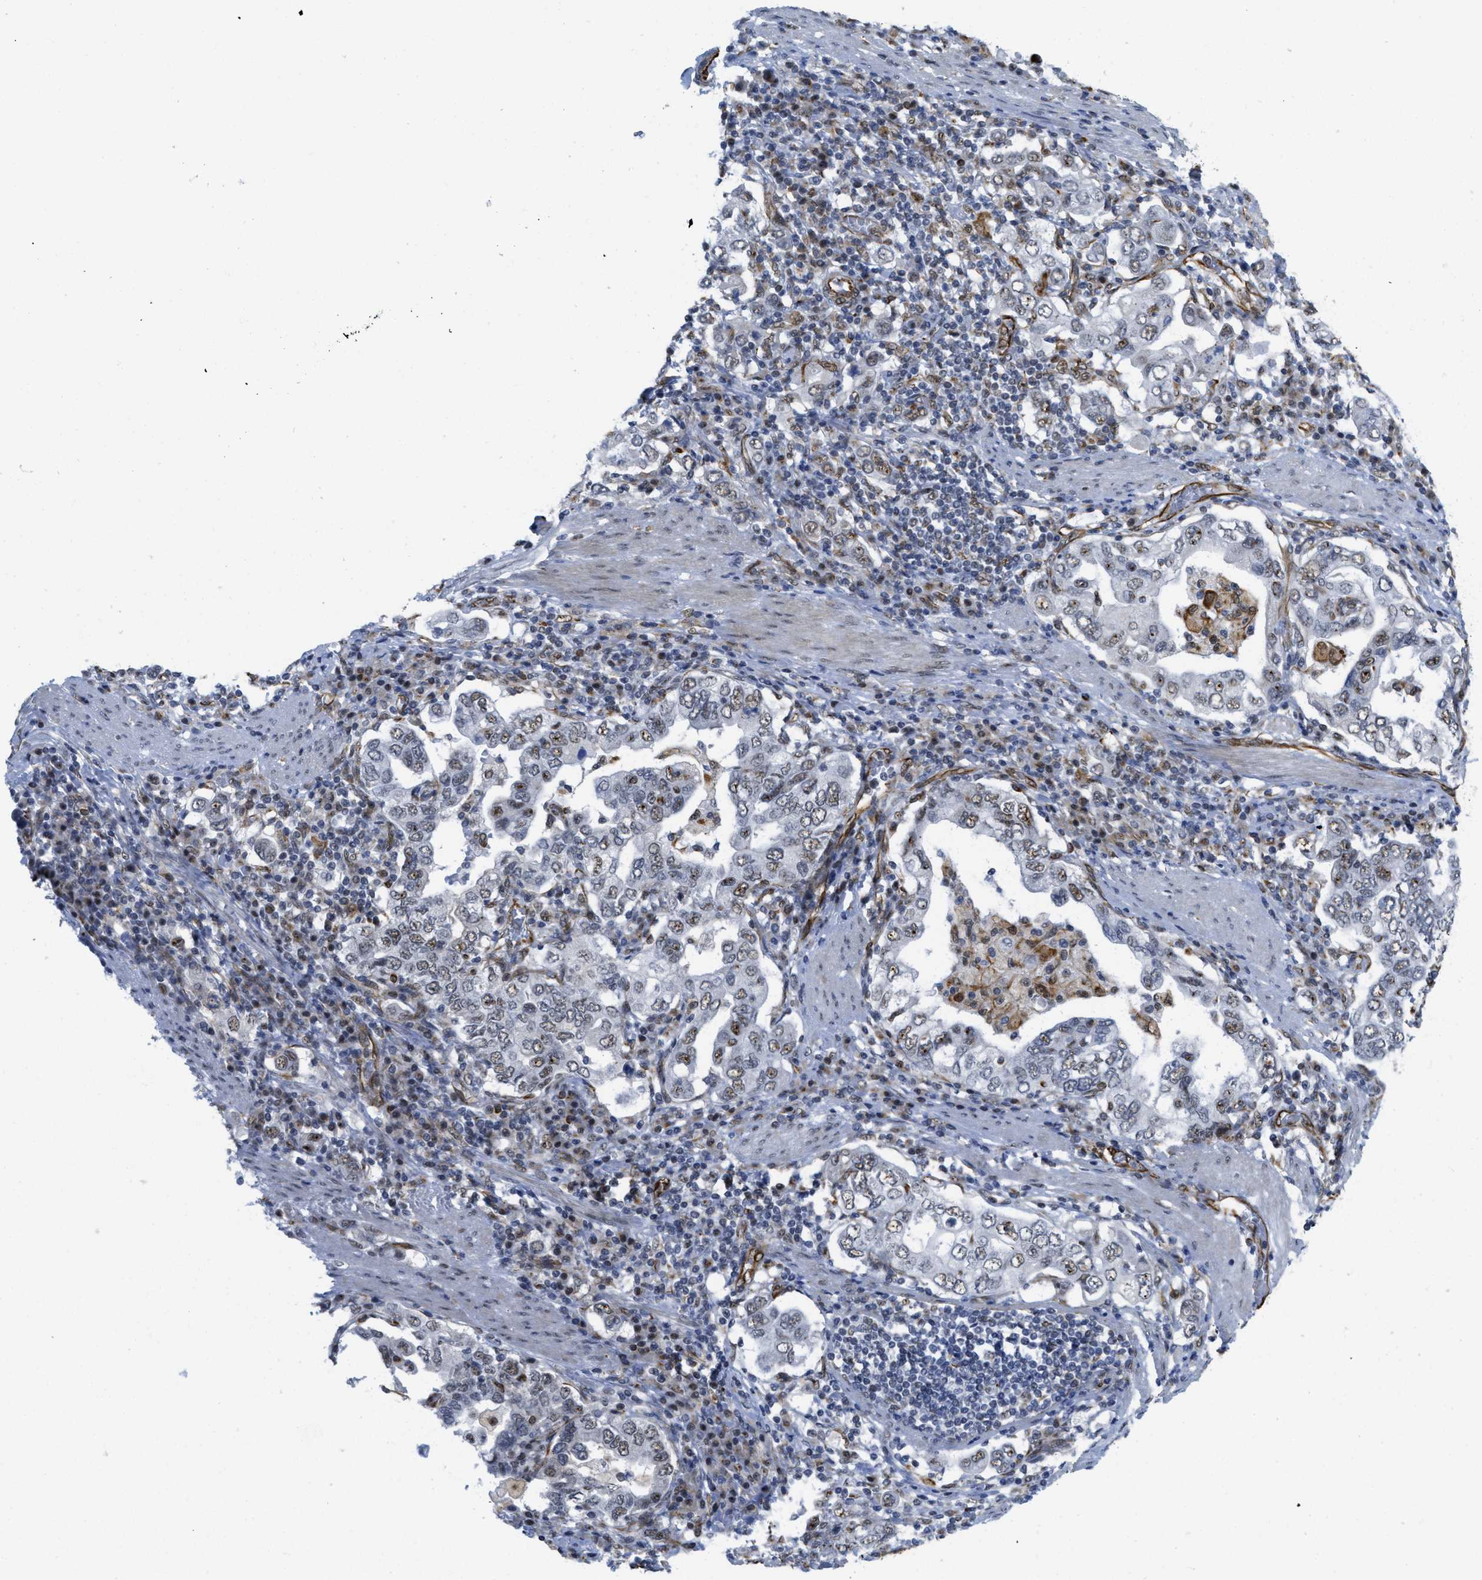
{"staining": {"intensity": "weak", "quantity": "25%-75%", "location": "nuclear"}, "tissue": "stomach cancer", "cell_type": "Tumor cells", "image_type": "cancer", "snomed": [{"axis": "morphology", "description": "Adenocarcinoma, NOS"}, {"axis": "topography", "description": "Stomach, upper"}], "caption": "A low amount of weak nuclear staining is present in approximately 25%-75% of tumor cells in stomach adenocarcinoma tissue.", "gene": "LRRC8B", "patient": {"sex": "male", "age": 62}}